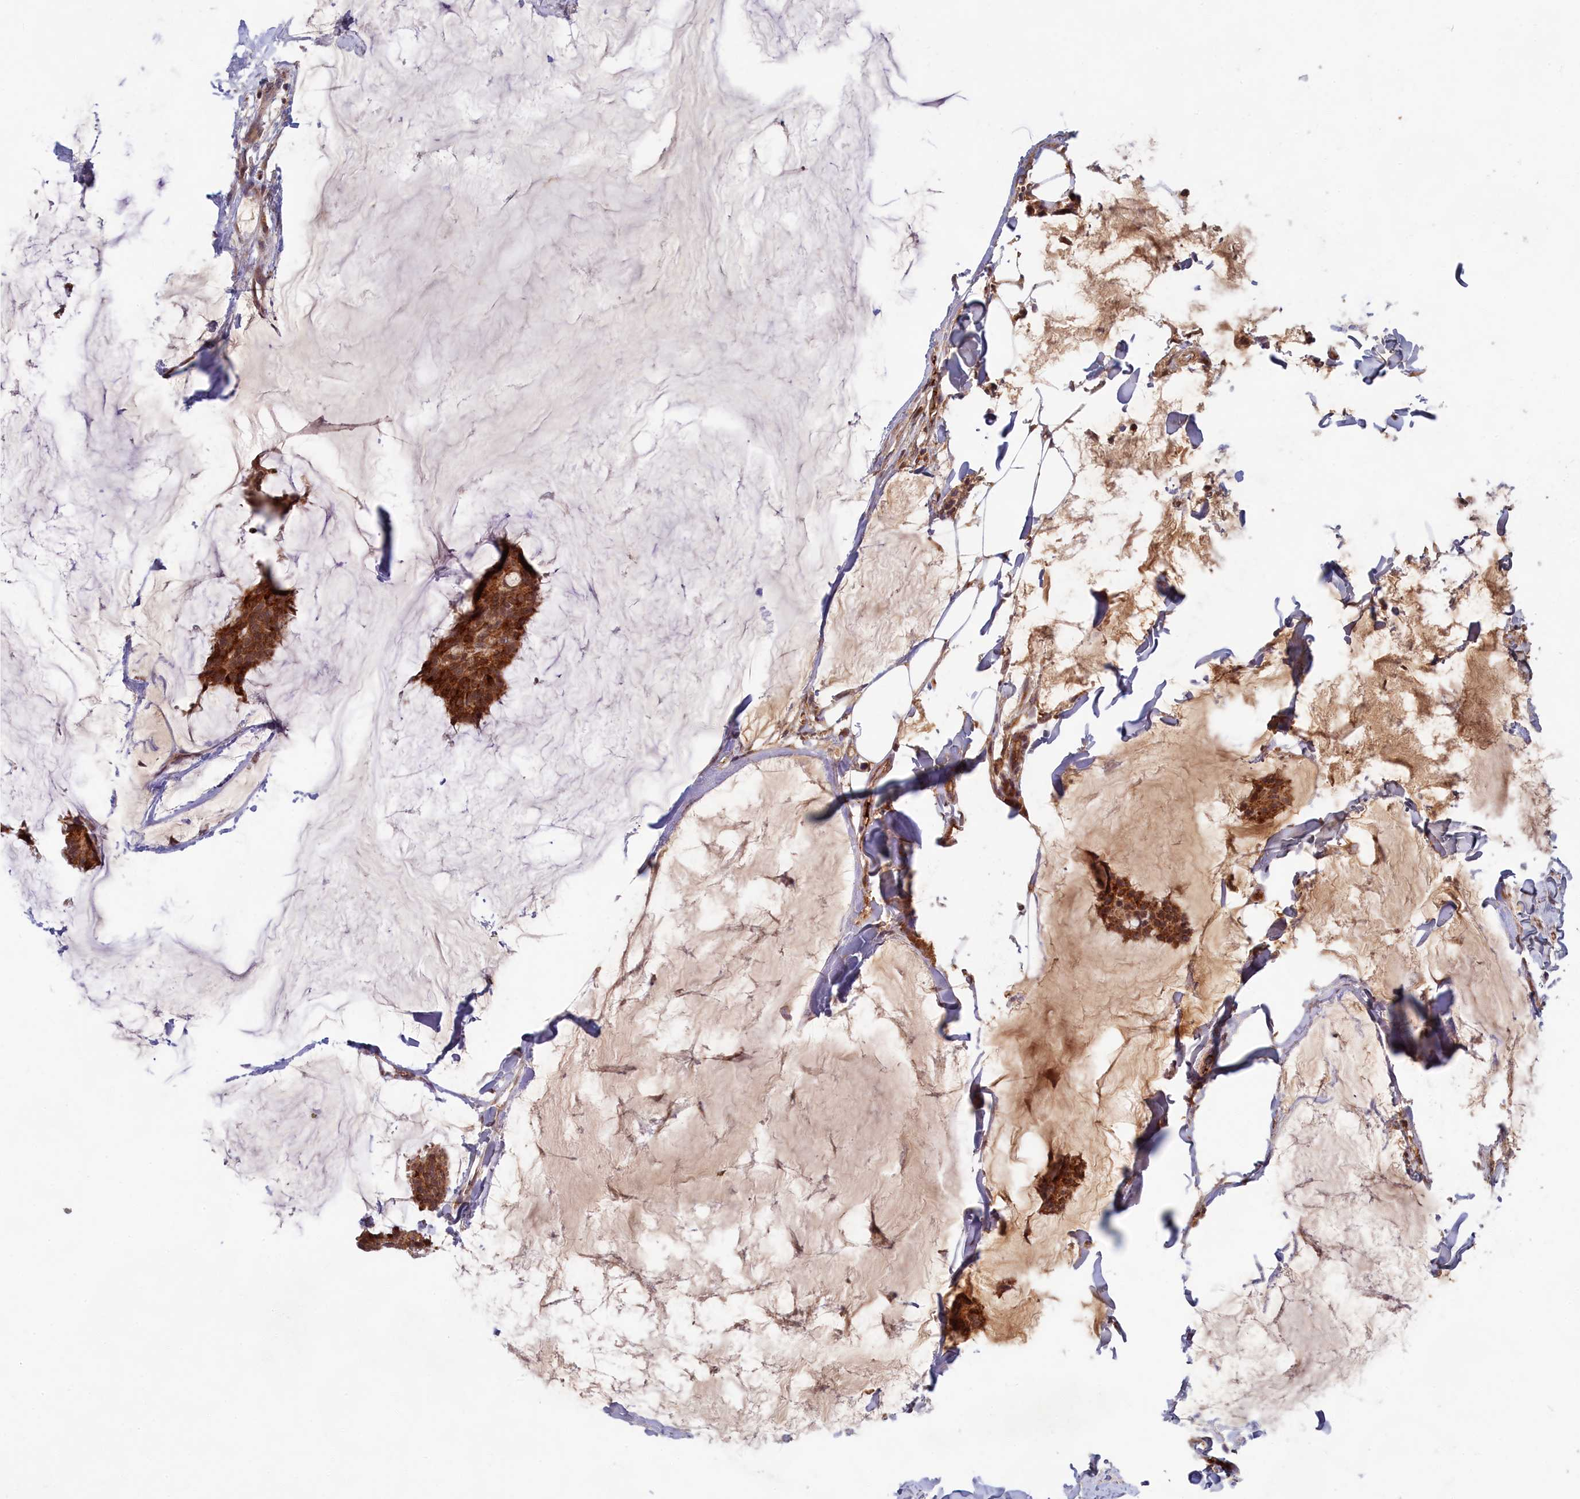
{"staining": {"intensity": "moderate", "quantity": ">75%", "location": "cytoplasmic/membranous"}, "tissue": "breast cancer", "cell_type": "Tumor cells", "image_type": "cancer", "snomed": [{"axis": "morphology", "description": "Duct carcinoma"}, {"axis": "topography", "description": "Breast"}], "caption": "Immunohistochemistry (IHC) histopathology image of neoplastic tissue: human breast cancer stained using immunohistochemistry displays medium levels of moderate protein expression localized specifically in the cytoplasmic/membranous of tumor cells, appearing as a cytoplasmic/membranous brown color.", "gene": "EARS2", "patient": {"sex": "female", "age": 93}}